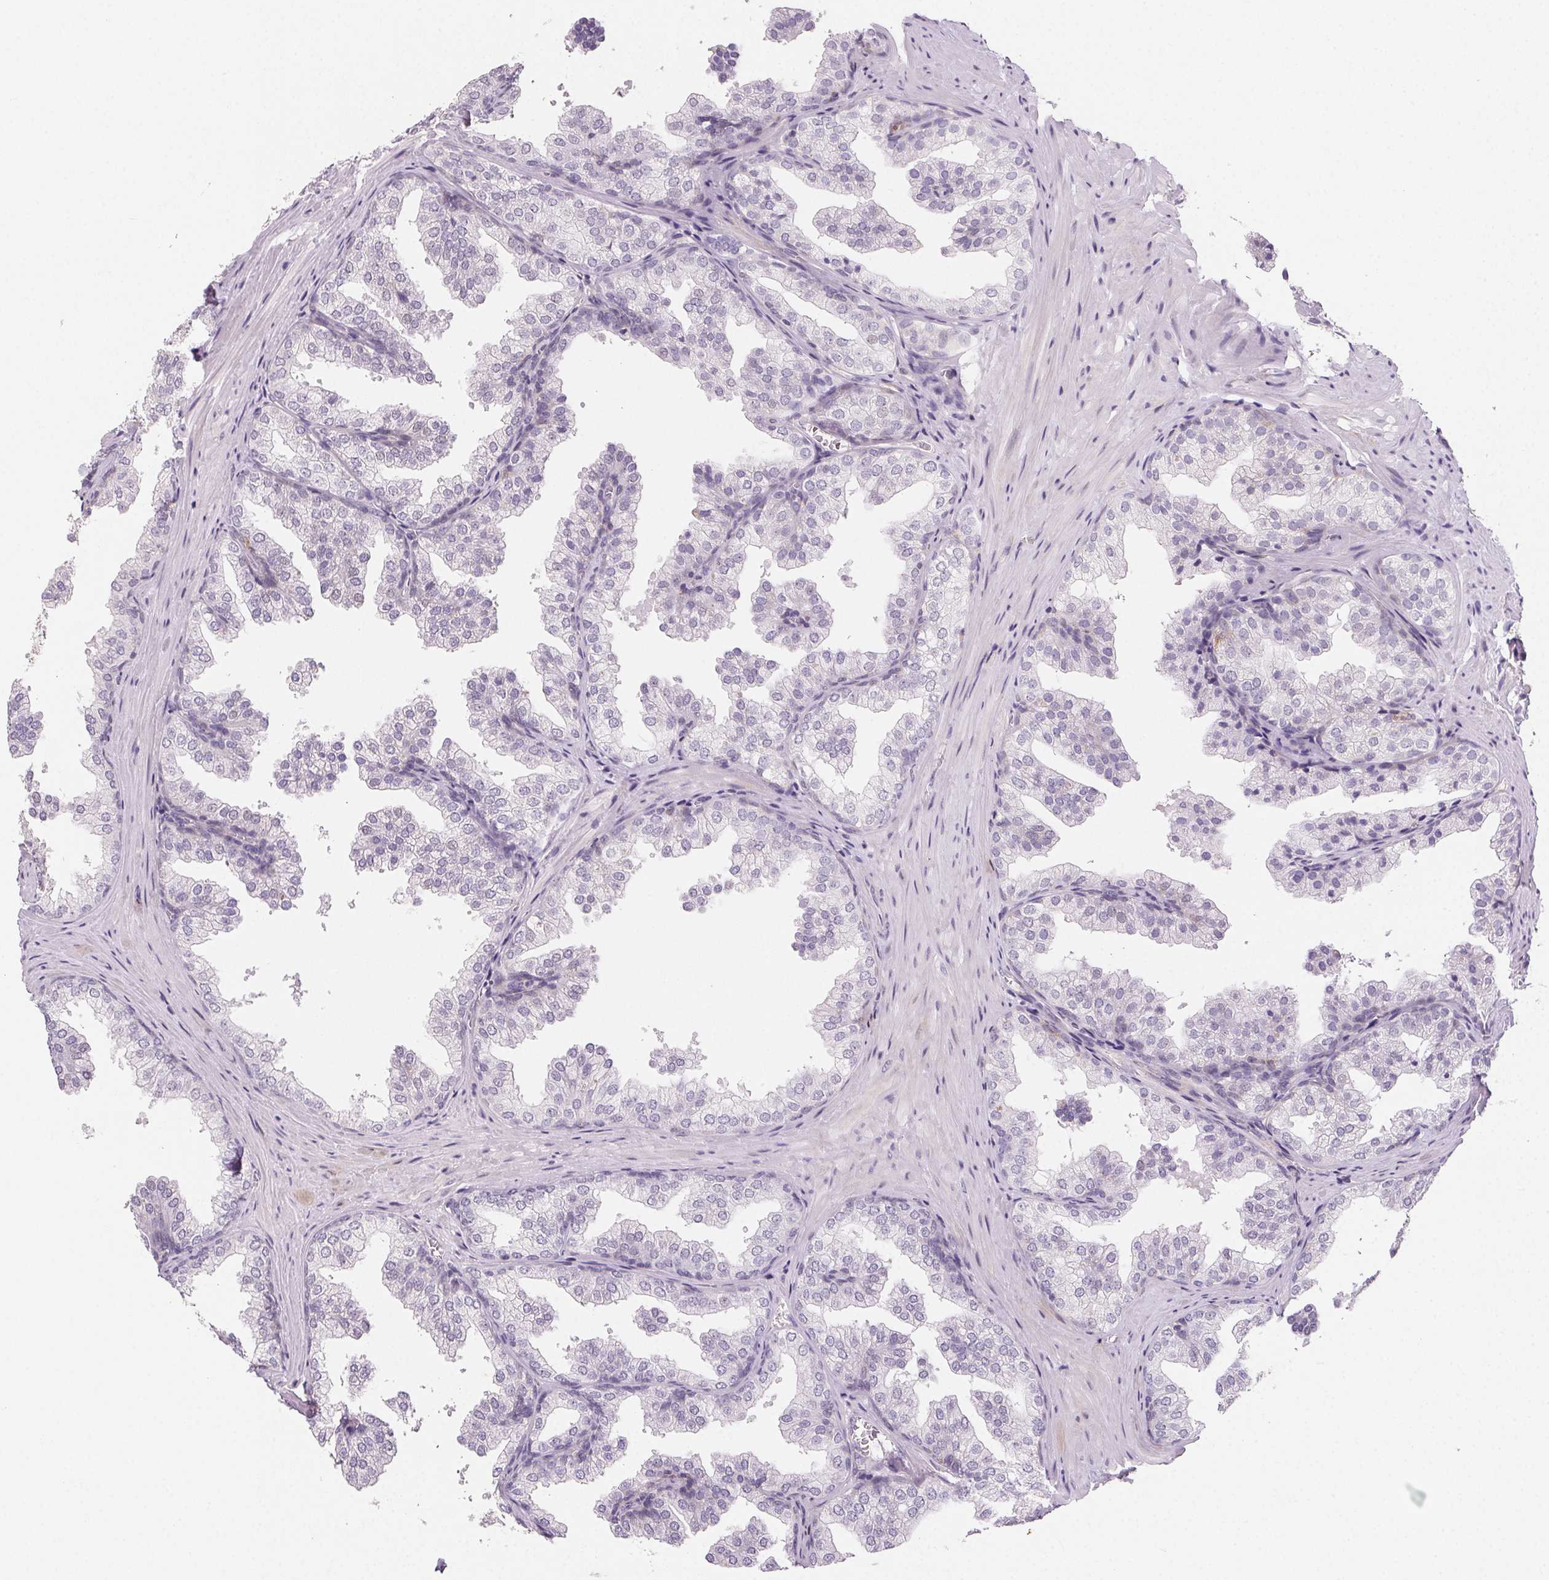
{"staining": {"intensity": "negative", "quantity": "none", "location": "none"}, "tissue": "prostate", "cell_type": "Glandular cells", "image_type": "normal", "snomed": [{"axis": "morphology", "description": "Normal tissue, NOS"}, {"axis": "topography", "description": "Prostate"}], "caption": "This photomicrograph is of unremarkable prostate stained with immunohistochemistry (IHC) to label a protein in brown with the nuclei are counter-stained blue. There is no staining in glandular cells.", "gene": "GBP1", "patient": {"sex": "male", "age": 37}}